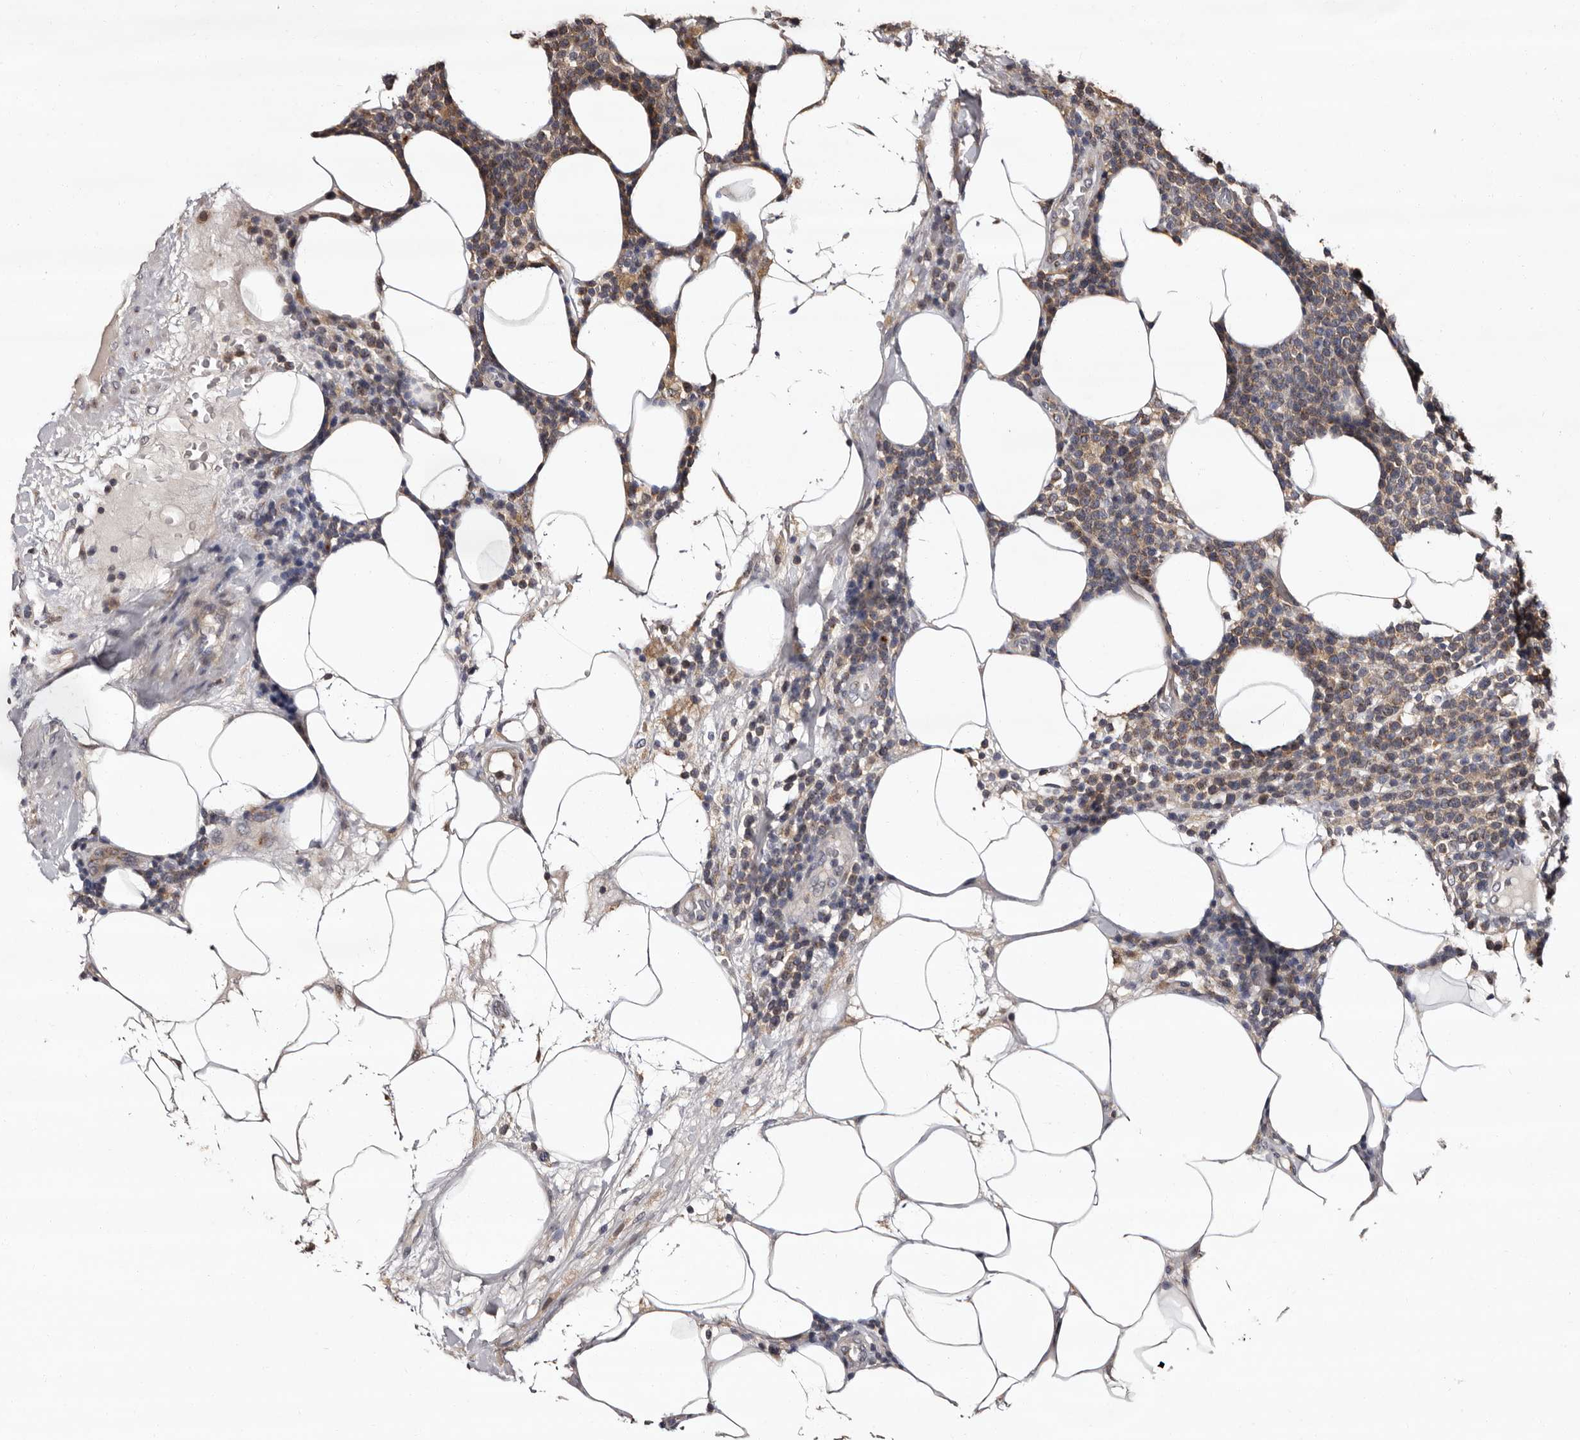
{"staining": {"intensity": "weak", "quantity": "25%-75%", "location": "cytoplasmic/membranous"}, "tissue": "lymphoma", "cell_type": "Tumor cells", "image_type": "cancer", "snomed": [{"axis": "morphology", "description": "Malignant lymphoma, non-Hodgkin's type, High grade"}, {"axis": "topography", "description": "Lymph node"}], "caption": "An immunohistochemistry (IHC) photomicrograph of neoplastic tissue is shown. Protein staining in brown highlights weak cytoplasmic/membranous positivity in malignant lymphoma, non-Hodgkin's type (high-grade) within tumor cells.", "gene": "FAM91A1", "patient": {"sex": "male", "age": 61}}